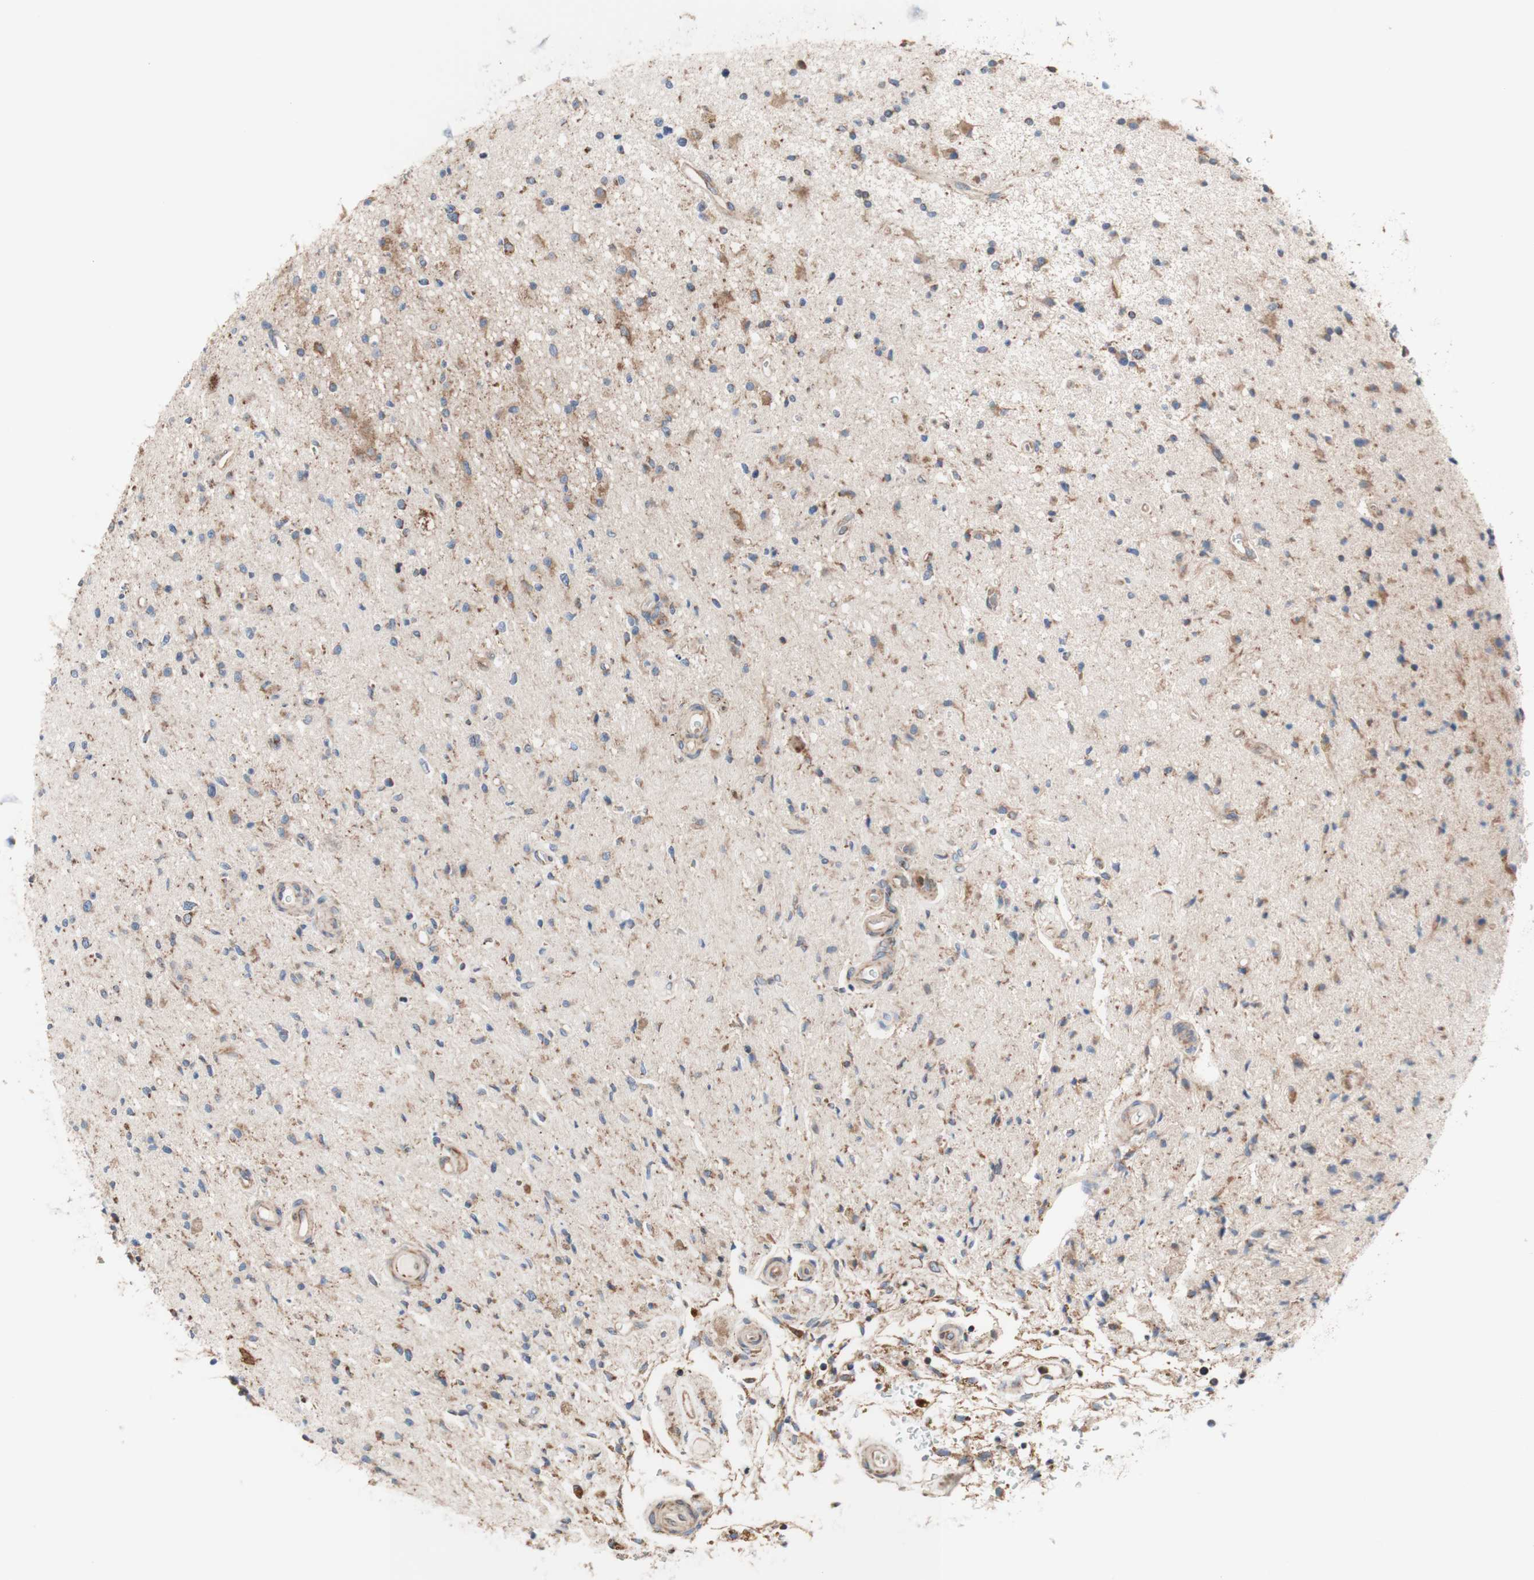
{"staining": {"intensity": "weak", "quantity": "25%-75%", "location": "cytoplasmic/membranous"}, "tissue": "glioma", "cell_type": "Tumor cells", "image_type": "cancer", "snomed": [{"axis": "morphology", "description": "Glioma, malignant, High grade"}, {"axis": "topography", "description": "Brain"}], "caption": "Malignant glioma (high-grade) stained for a protein (brown) reveals weak cytoplasmic/membranous positive staining in approximately 25%-75% of tumor cells.", "gene": "FMR1", "patient": {"sex": "male", "age": 33}}